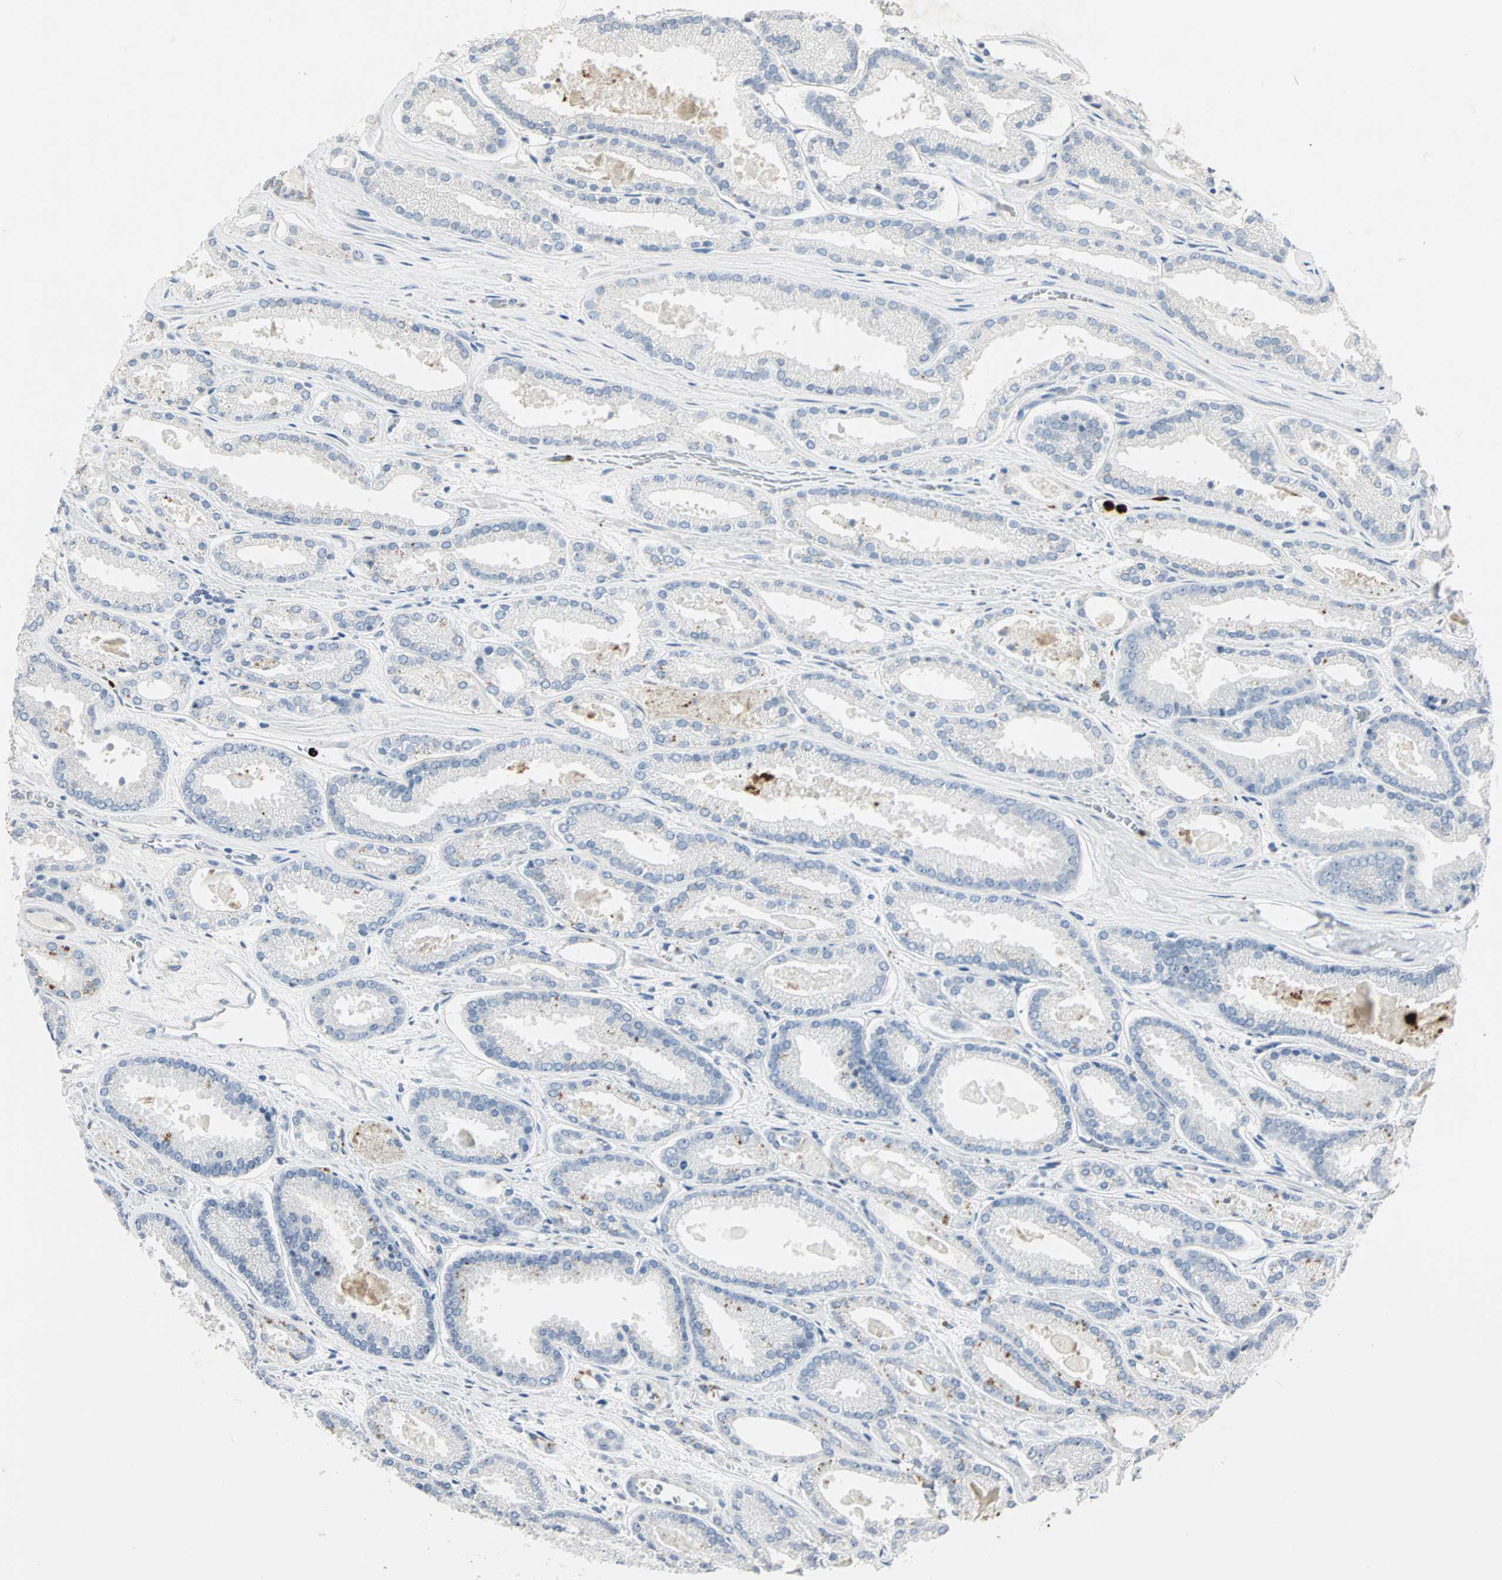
{"staining": {"intensity": "negative", "quantity": "none", "location": "none"}, "tissue": "prostate cancer", "cell_type": "Tumor cells", "image_type": "cancer", "snomed": [{"axis": "morphology", "description": "Adenocarcinoma, Low grade"}, {"axis": "topography", "description": "Prostate"}], "caption": "An IHC image of prostate low-grade adenocarcinoma is shown. There is no staining in tumor cells of prostate low-grade adenocarcinoma.", "gene": "CEACAM6", "patient": {"sex": "male", "age": 59}}